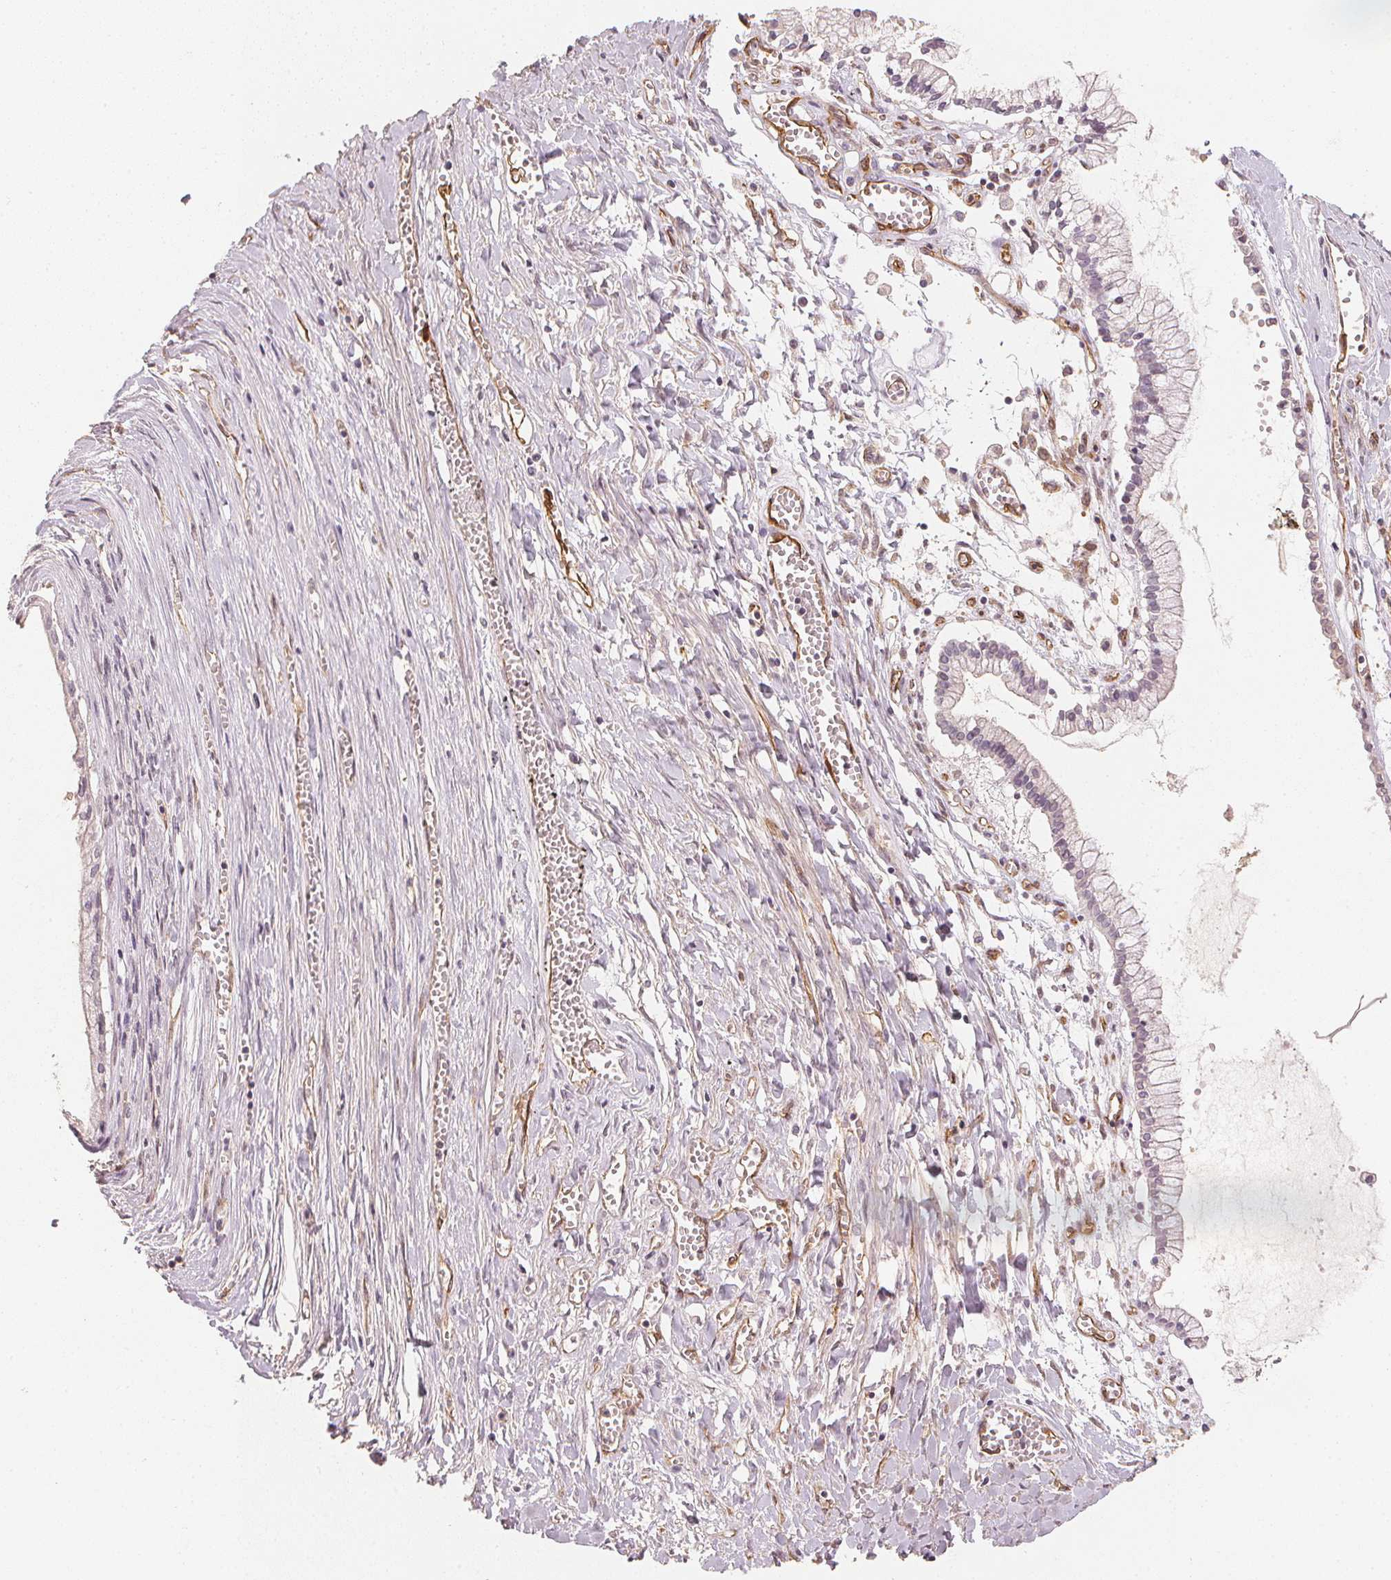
{"staining": {"intensity": "negative", "quantity": "none", "location": "none"}, "tissue": "ovarian cancer", "cell_type": "Tumor cells", "image_type": "cancer", "snomed": [{"axis": "morphology", "description": "Cystadenocarcinoma, mucinous, NOS"}, {"axis": "topography", "description": "Ovary"}], "caption": "DAB immunohistochemical staining of human mucinous cystadenocarcinoma (ovarian) shows no significant positivity in tumor cells.", "gene": "CIB1", "patient": {"sex": "female", "age": 67}}